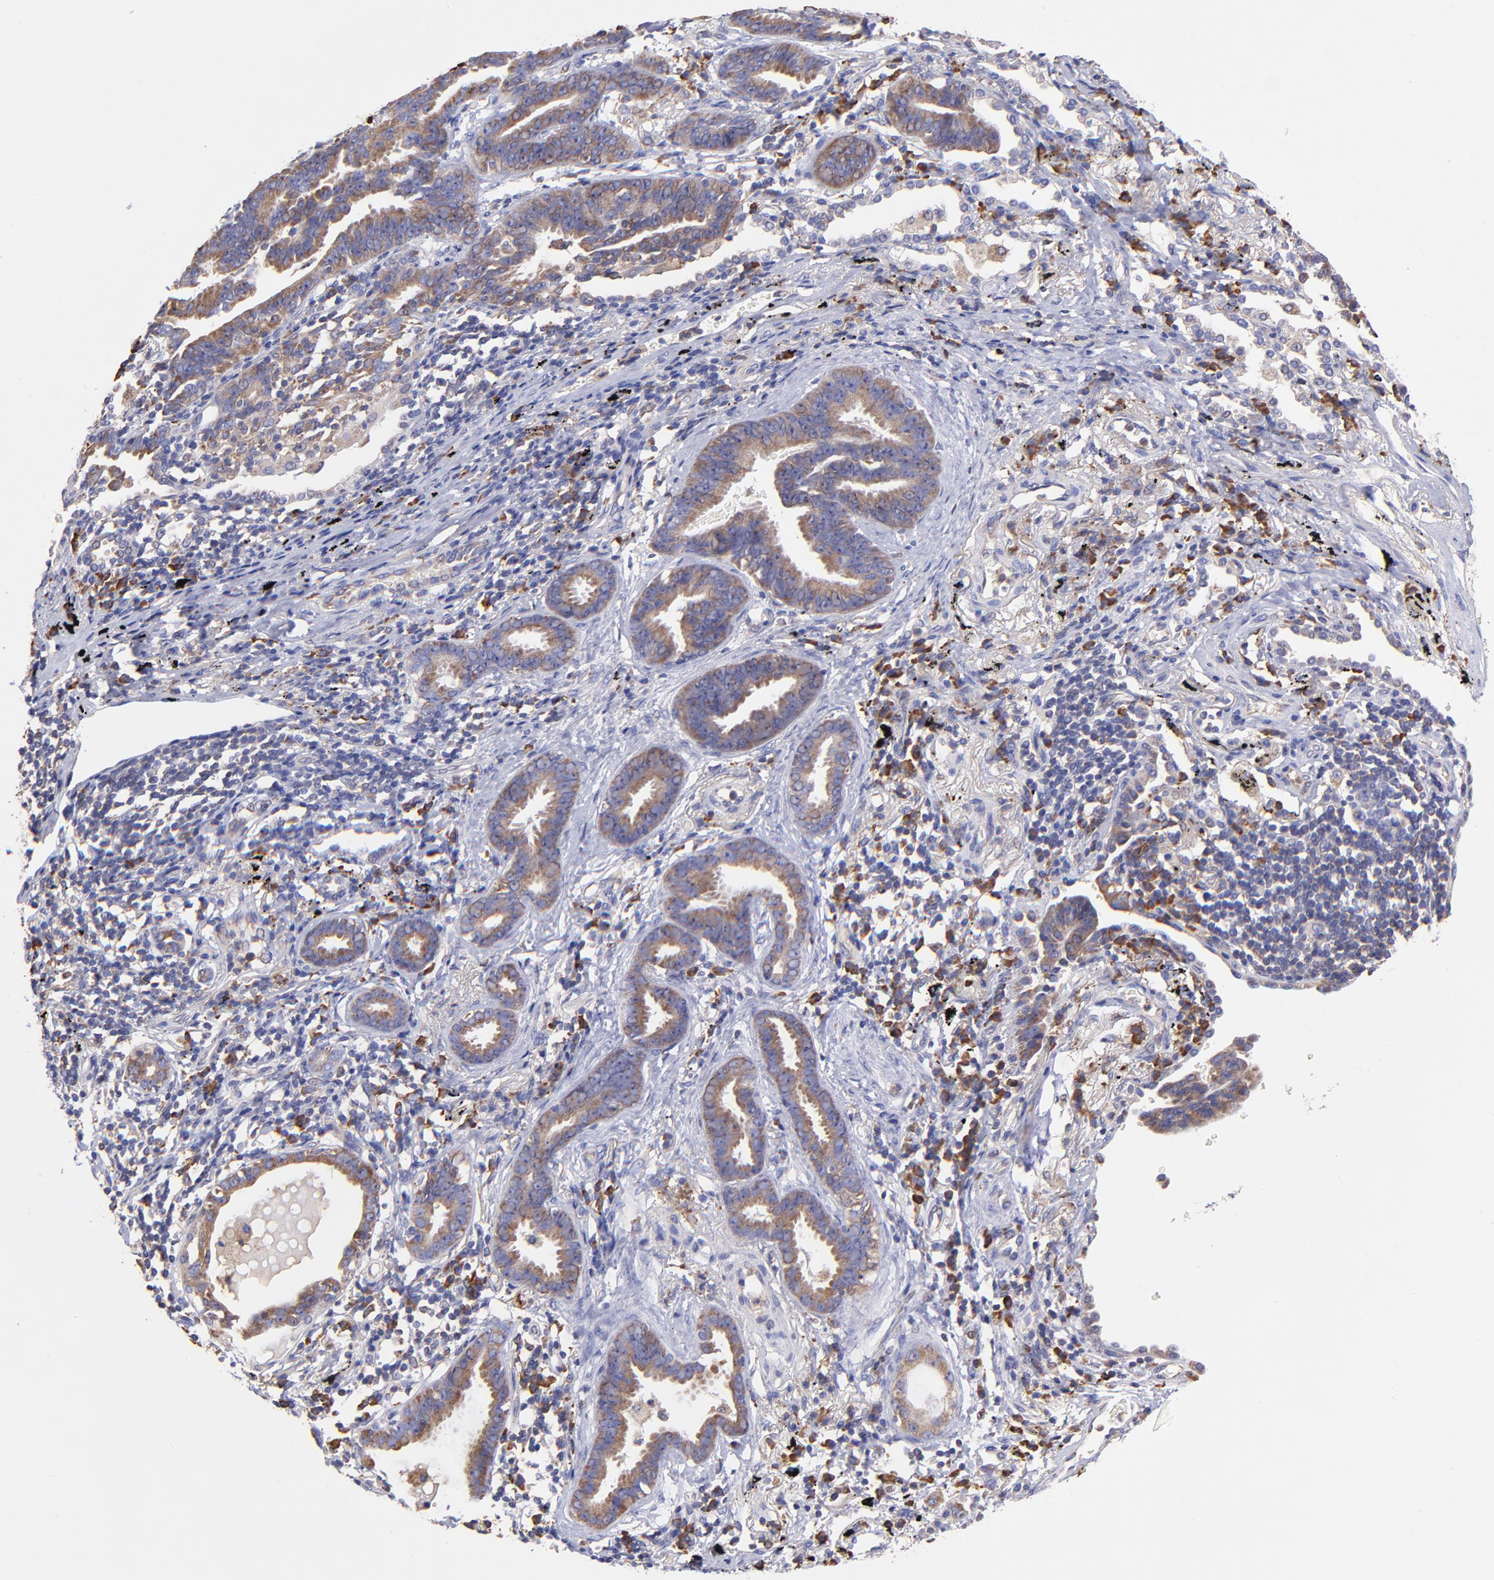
{"staining": {"intensity": "moderate", "quantity": ">75%", "location": "cytoplasmic/membranous"}, "tissue": "lung cancer", "cell_type": "Tumor cells", "image_type": "cancer", "snomed": [{"axis": "morphology", "description": "Adenocarcinoma, NOS"}, {"axis": "topography", "description": "Lung"}], "caption": "Tumor cells reveal medium levels of moderate cytoplasmic/membranous expression in approximately >75% of cells in adenocarcinoma (lung).", "gene": "PREX1", "patient": {"sex": "female", "age": 64}}